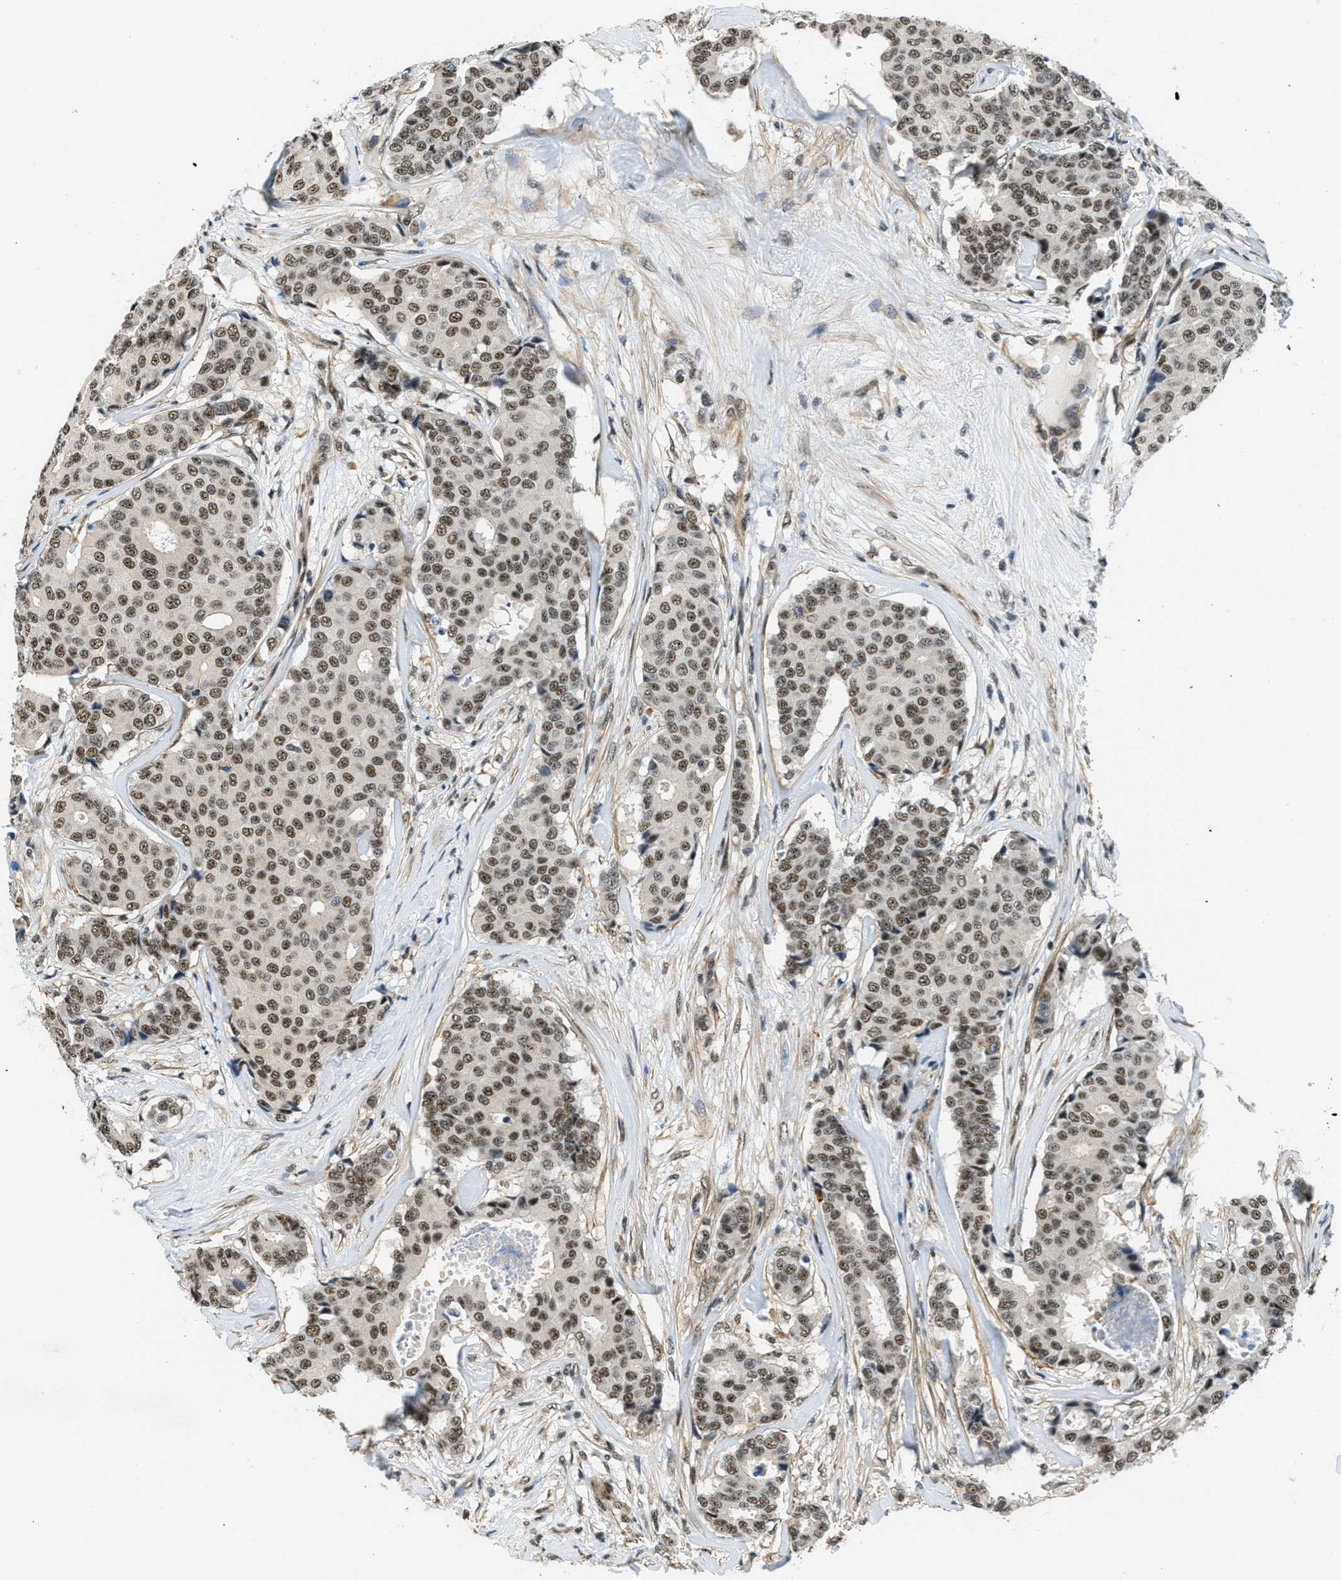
{"staining": {"intensity": "moderate", "quantity": ">75%", "location": "nuclear"}, "tissue": "breast cancer", "cell_type": "Tumor cells", "image_type": "cancer", "snomed": [{"axis": "morphology", "description": "Duct carcinoma"}, {"axis": "topography", "description": "Breast"}], "caption": "Infiltrating ductal carcinoma (breast) stained for a protein shows moderate nuclear positivity in tumor cells.", "gene": "CFAP36", "patient": {"sex": "female", "age": 75}}